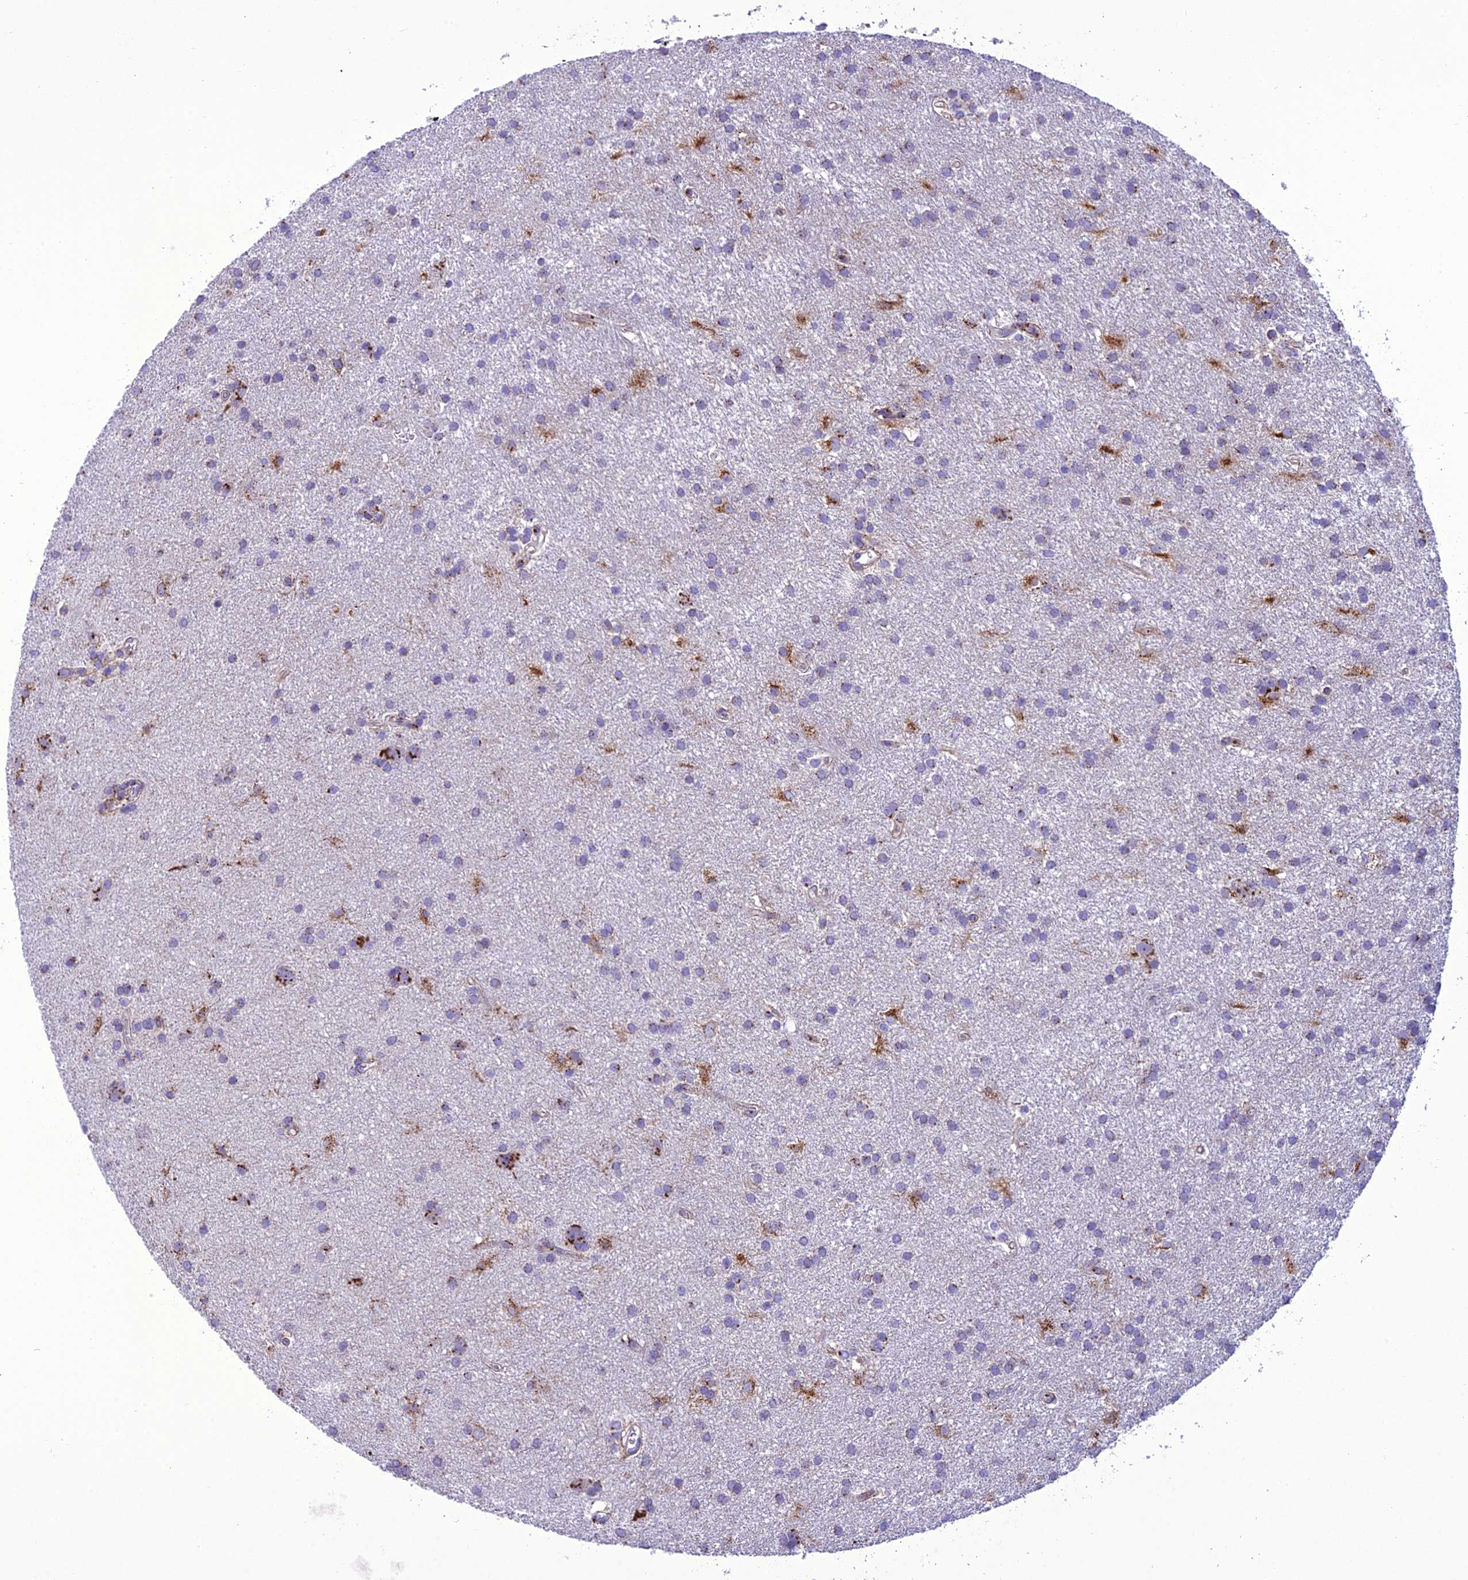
{"staining": {"intensity": "moderate", "quantity": "<25%", "location": "cytoplasmic/membranous"}, "tissue": "glioma", "cell_type": "Tumor cells", "image_type": "cancer", "snomed": [{"axis": "morphology", "description": "Glioma, malignant, Low grade"}, {"axis": "topography", "description": "Brain"}], "caption": "Protein expression analysis of malignant low-grade glioma displays moderate cytoplasmic/membranous staining in approximately <25% of tumor cells.", "gene": "GOLM2", "patient": {"sex": "male", "age": 66}}